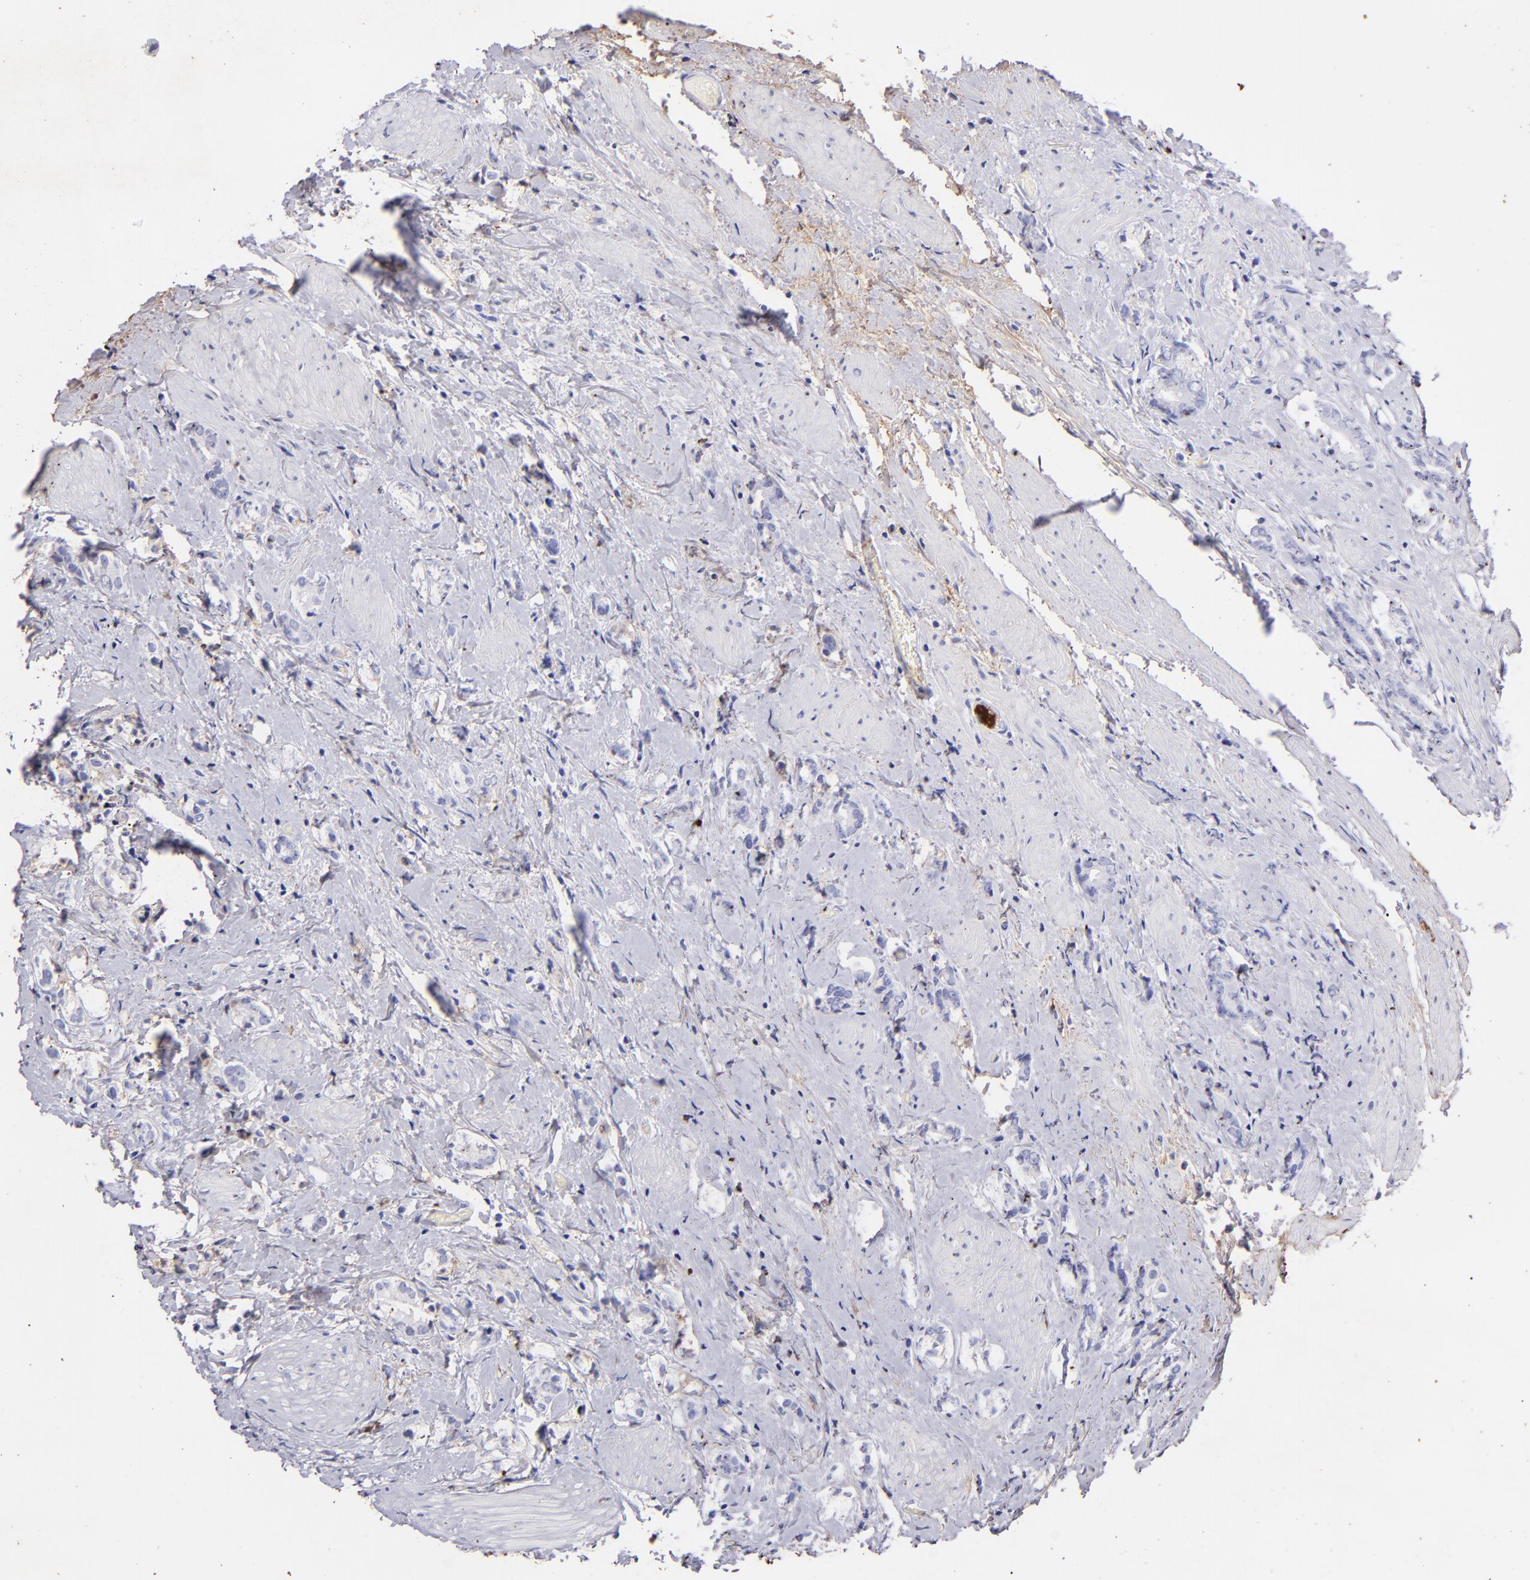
{"staining": {"intensity": "negative", "quantity": "none", "location": "none"}, "tissue": "prostate cancer", "cell_type": "Tumor cells", "image_type": "cancer", "snomed": [{"axis": "morphology", "description": "Adenocarcinoma, Medium grade"}, {"axis": "topography", "description": "Prostate"}], "caption": "Immunohistochemistry (IHC) histopathology image of prostate adenocarcinoma (medium-grade) stained for a protein (brown), which reveals no positivity in tumor cells.", "gene": "FGB", "patient": {"sex": "male", "age": 59}}